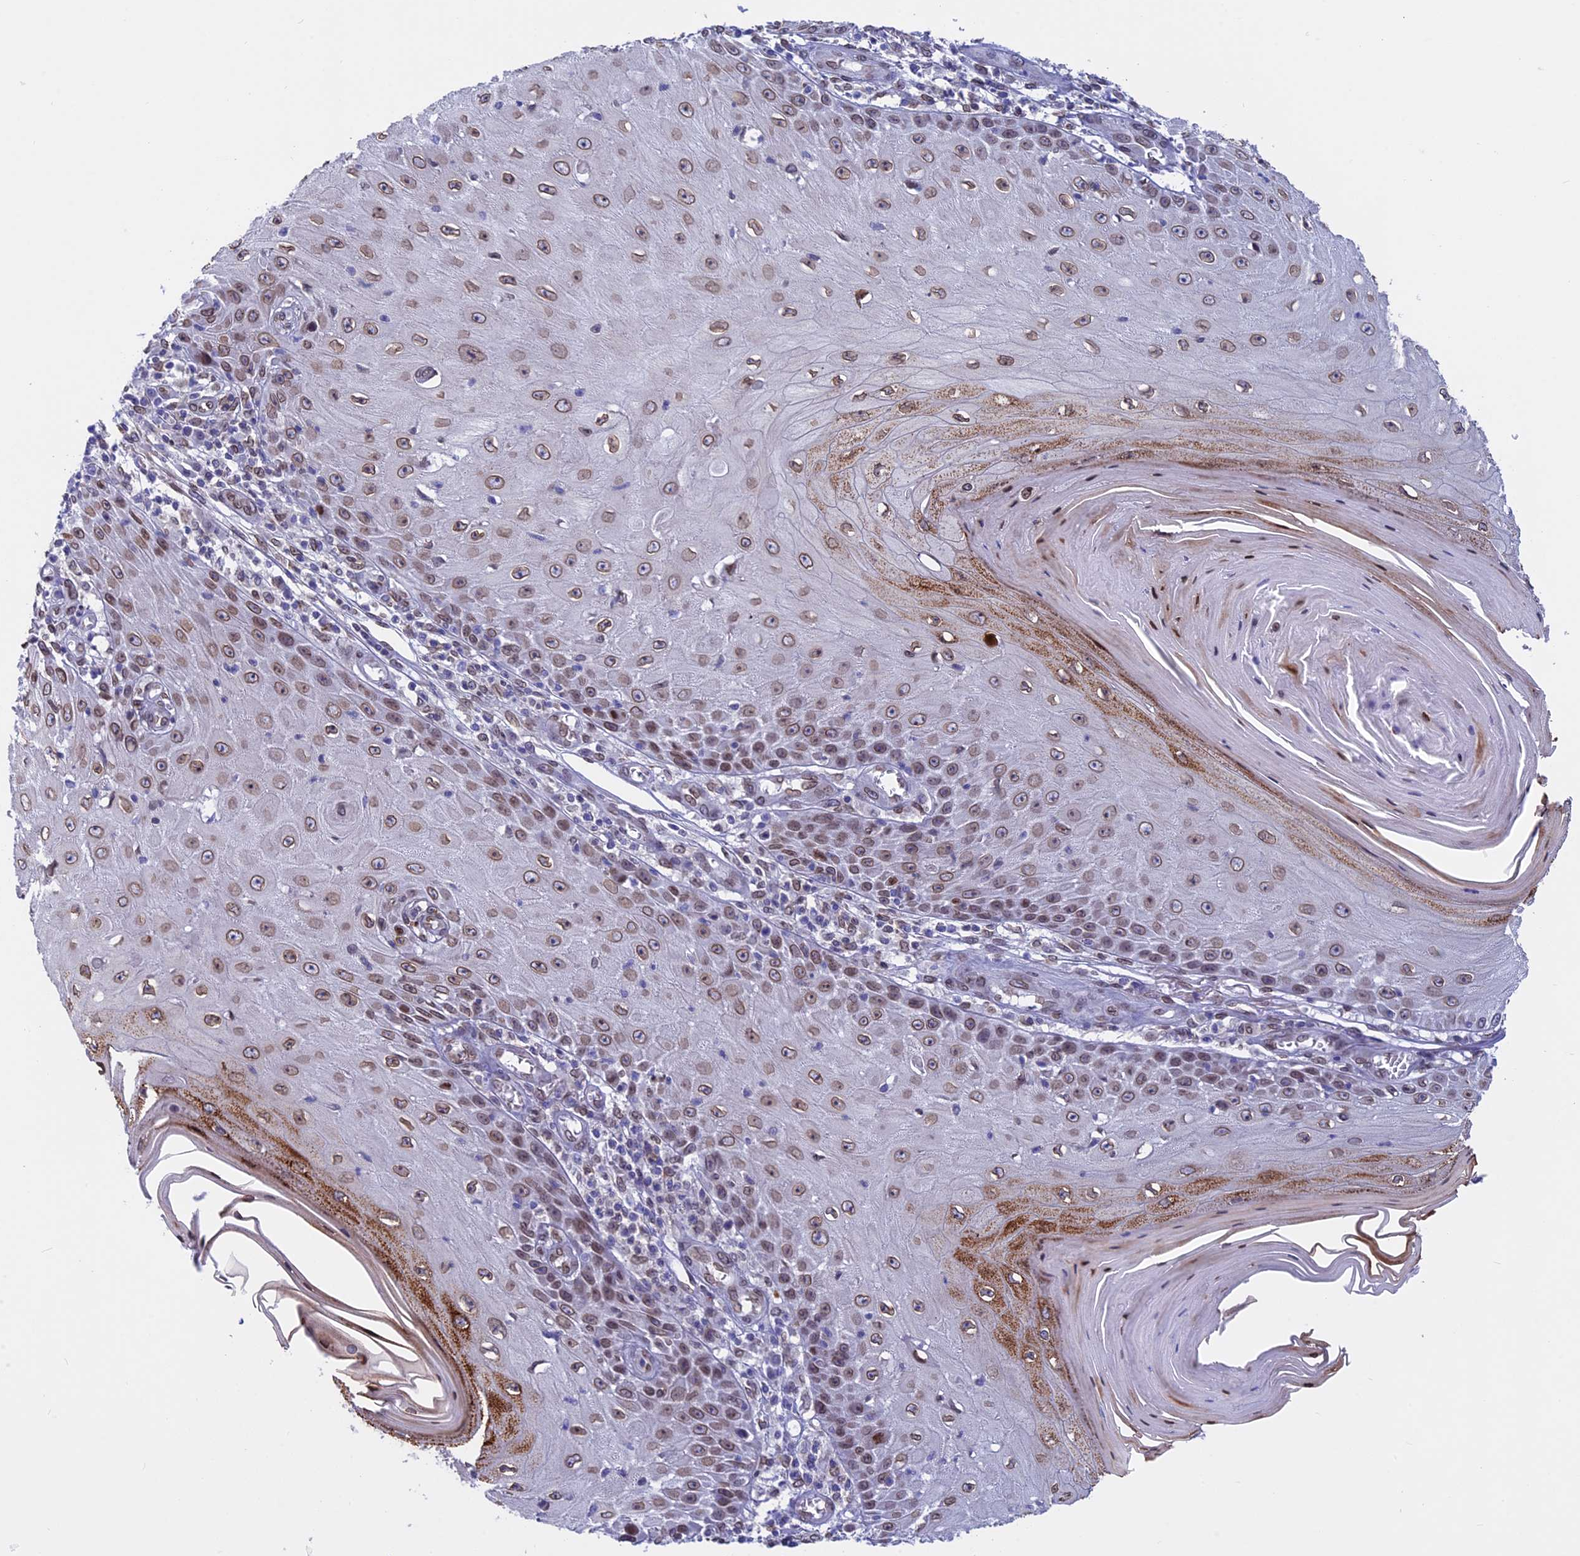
{"staining": {"intensity": "moderate", "quantity": ">75%", "location": "cytoplasmic/membranous,nuclear"}, "tissue": "skin cancer", "cell_type": "Tumor cells", "image_type": "cancer", "snomed": [{"axis": "morphology", "description": "Squamous cell carcinoma, NOS"}, {"axis": "topography", "description": "Skin"}], "caption": "Immunohistochemical staining of human skin squamous cell carcinoma shows medium levels of moderate cytoplasmic/membranous and nuclear positivity in approximately >75% of tumor cells. The staining was performed using DAB, with brown indicating positive protein expression. Nuclei are stained blue with hematoxylin.", "gene": "TMPRSS7", "patient": {"sex": "female", "age": 73}}